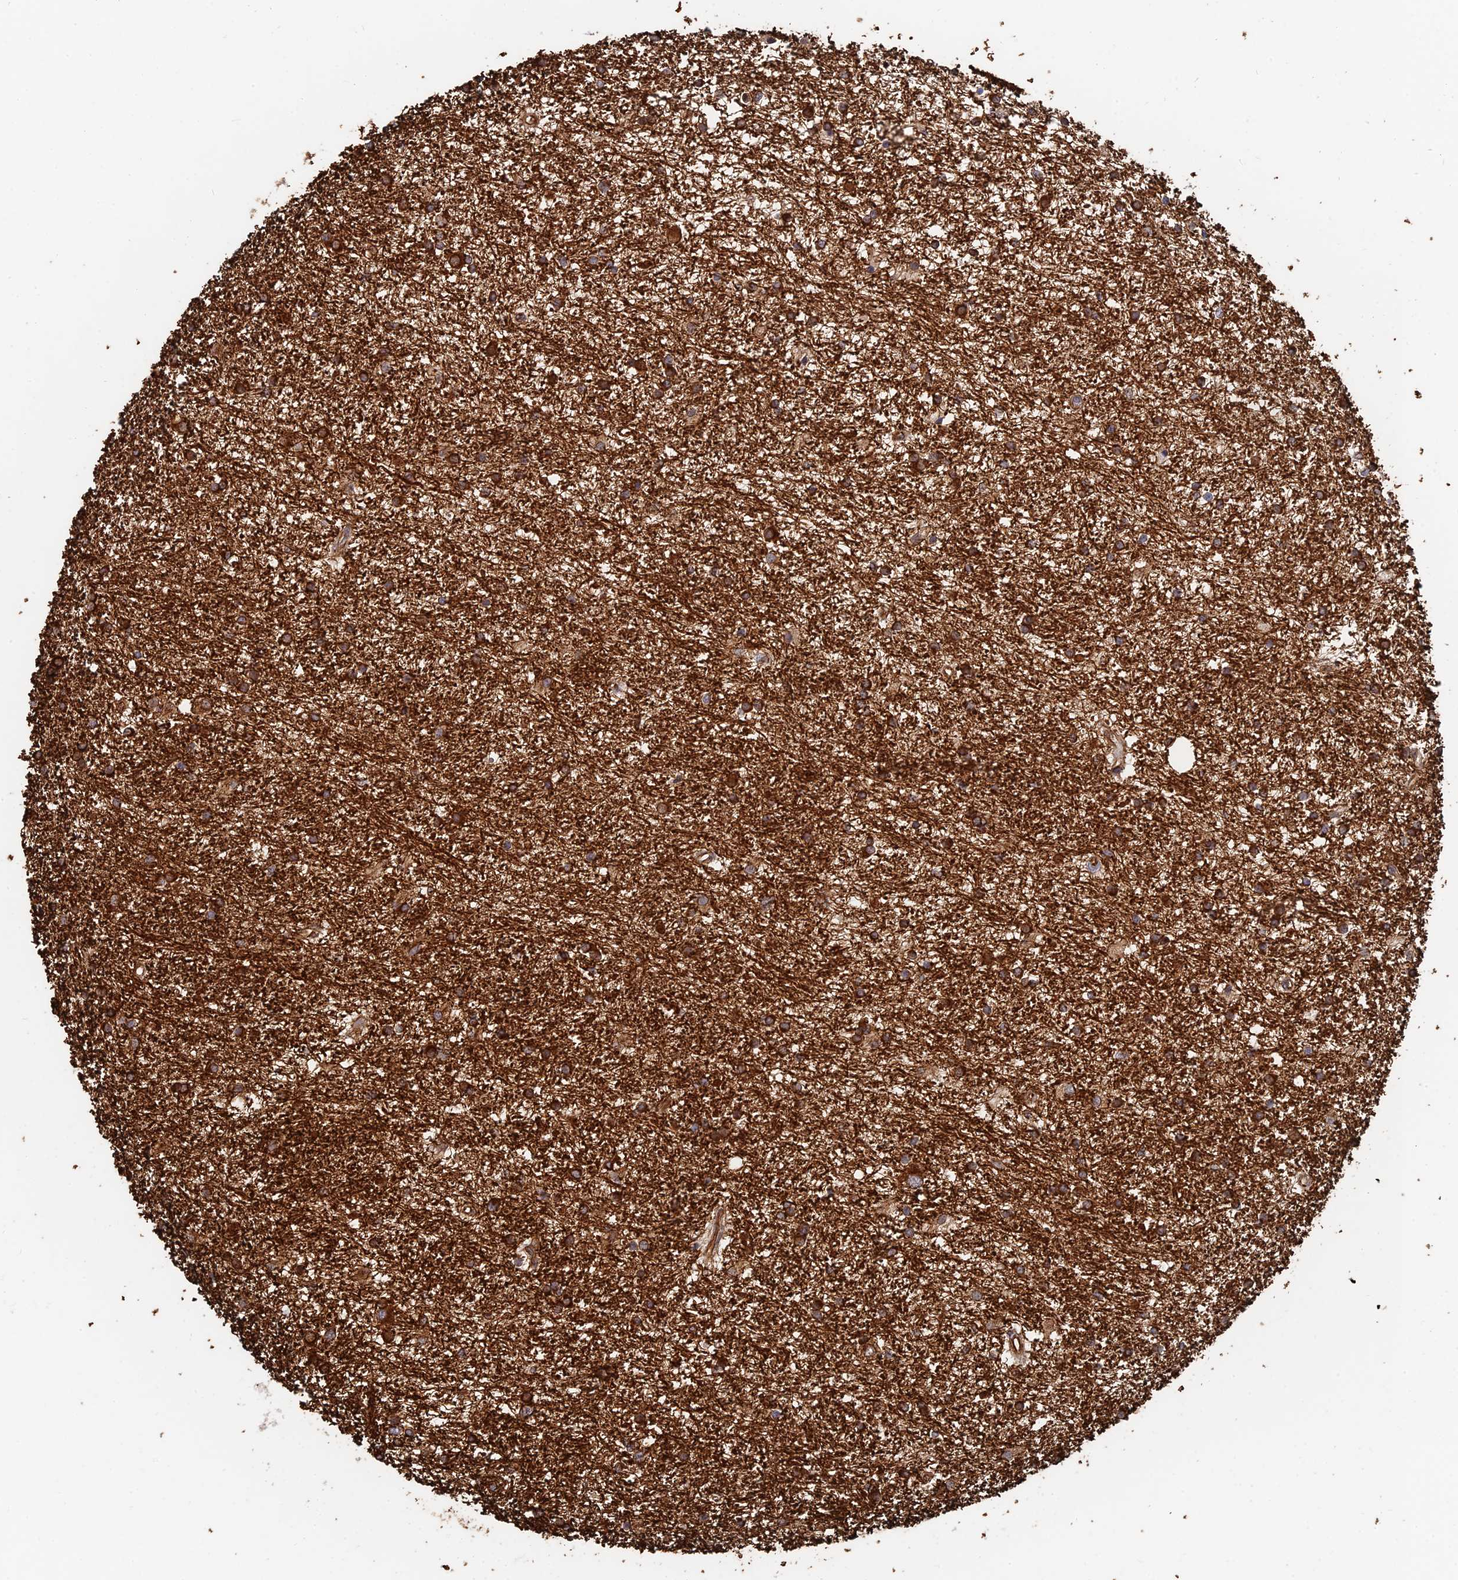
{"staining": {"intensity": "strong", "quantity": ">75%", "location": "cytoplasmic/membranous"}, "tissue": "glioma", "cell_type": "Tumor cells", "image_type": "cancer", "snomed": [{"axis": "morphology", "description": "Glioma, malignant, High grade"}, {"axis": "topography", "description": "Brain"}], "caption": "Malignant high-grade glioma stained for a protein shows strong cytoplasmic/membranous positivity in tumor cells.", "gene": "WBP11", "patient": {"sex": "male", "age": 77}}